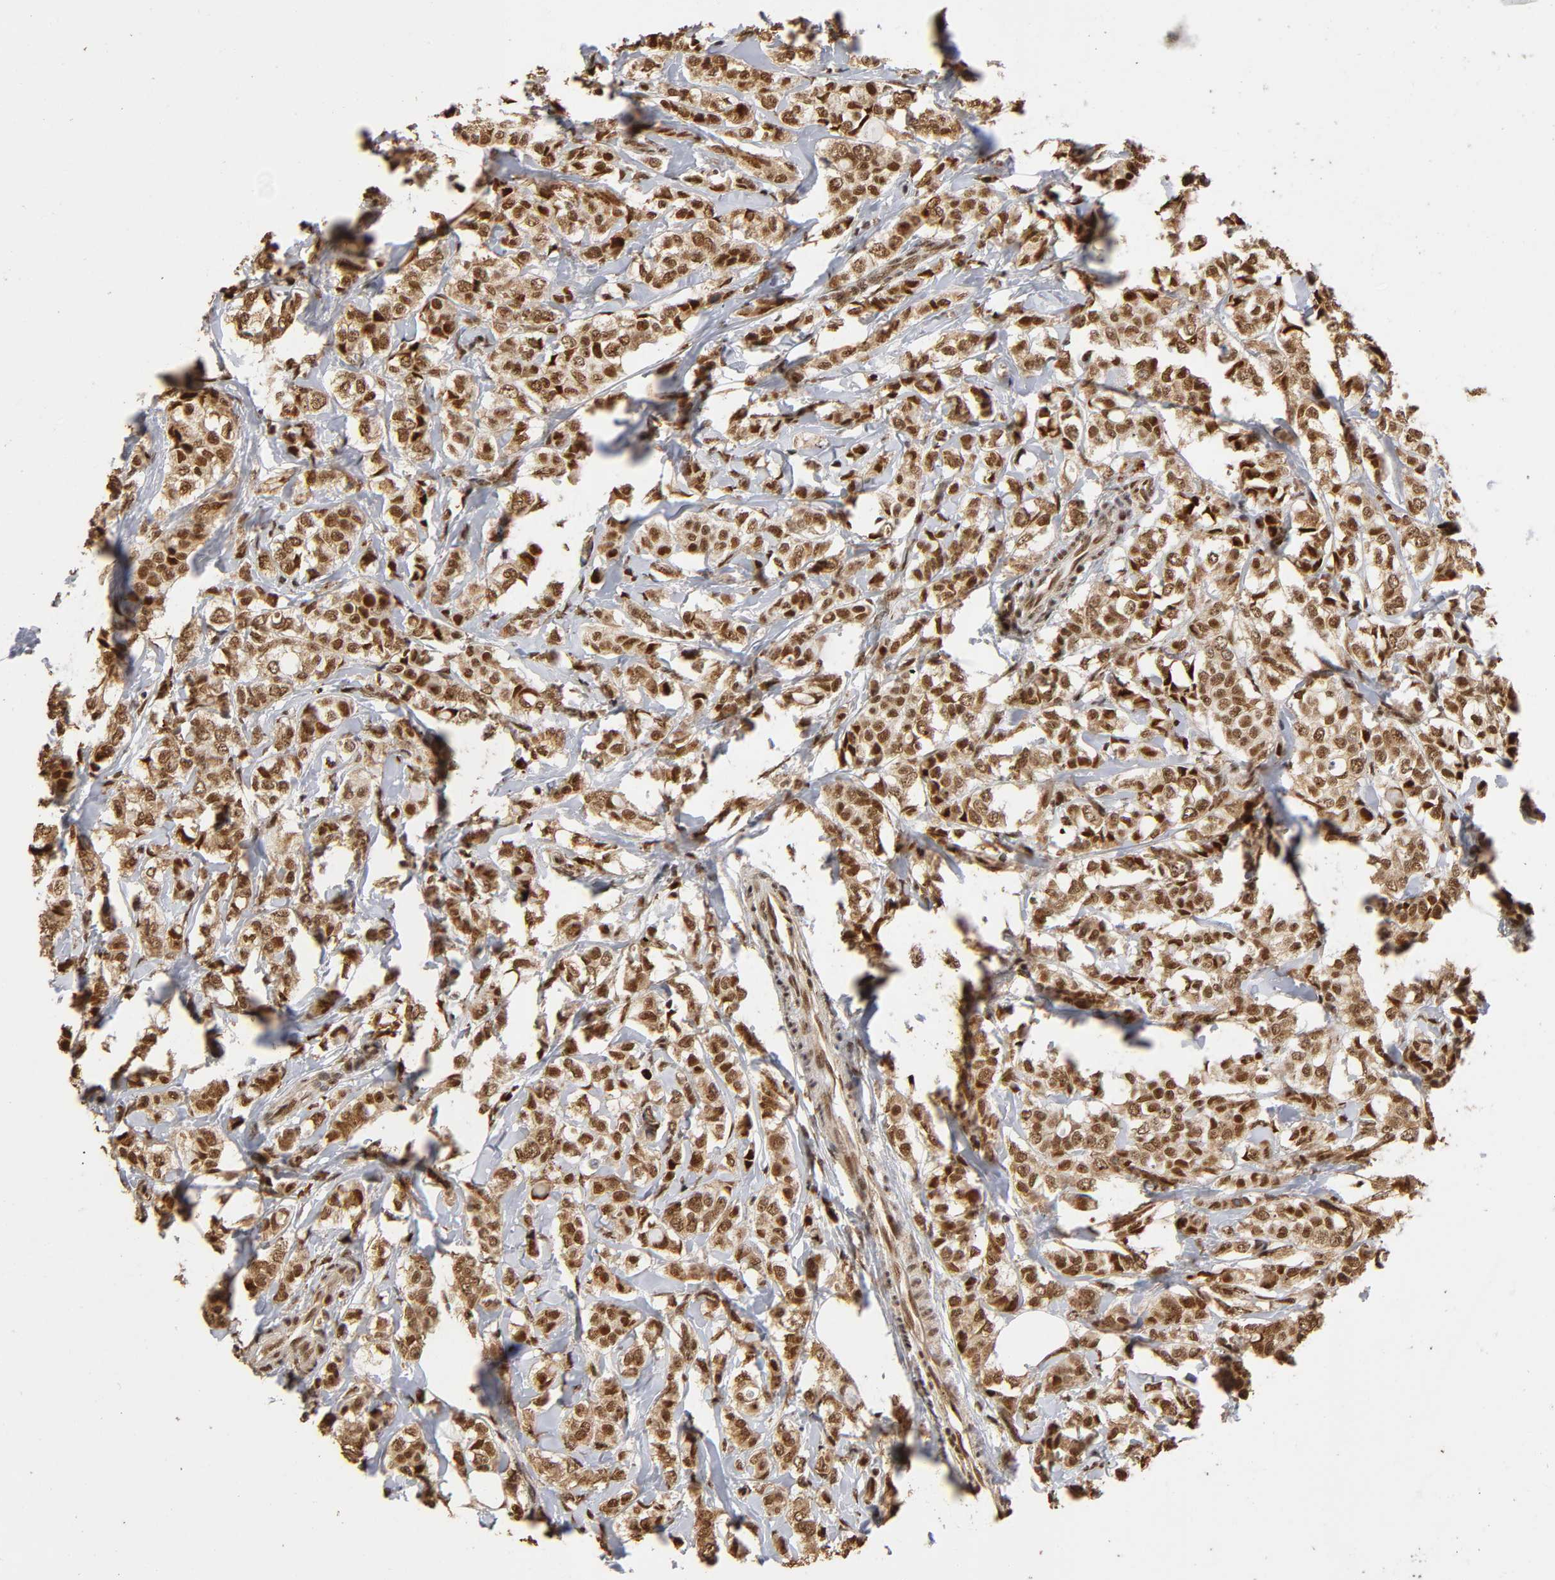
{"staining": {"intensity": "strong", "quantity": ">75%", "location": "cytoplasmic/membranous,nuclear"}, "tissue": "breast cancer", "cell_type": "Tumor cells", "image_type": "cancer", "snomed": [{"axis": "morphology", "description": "Lobular carcinoma"}, {"axis": "topography", "description": "Breast"}], "caption": "An immunohistochemistry (IHC) histopathology image of tumor tissue is shown. Protein staining in brown labels strong cytoplasmic/membranous and nuclear positivity in lobular carcinoma (breast) within tumor cells. The staining is performed using DAB brown chromogen to label protein expression. The nuclei are counter-stained blue using hematoxylin.", "gene": "RNF122", "patient": {"sex": "female", "age": 60}}